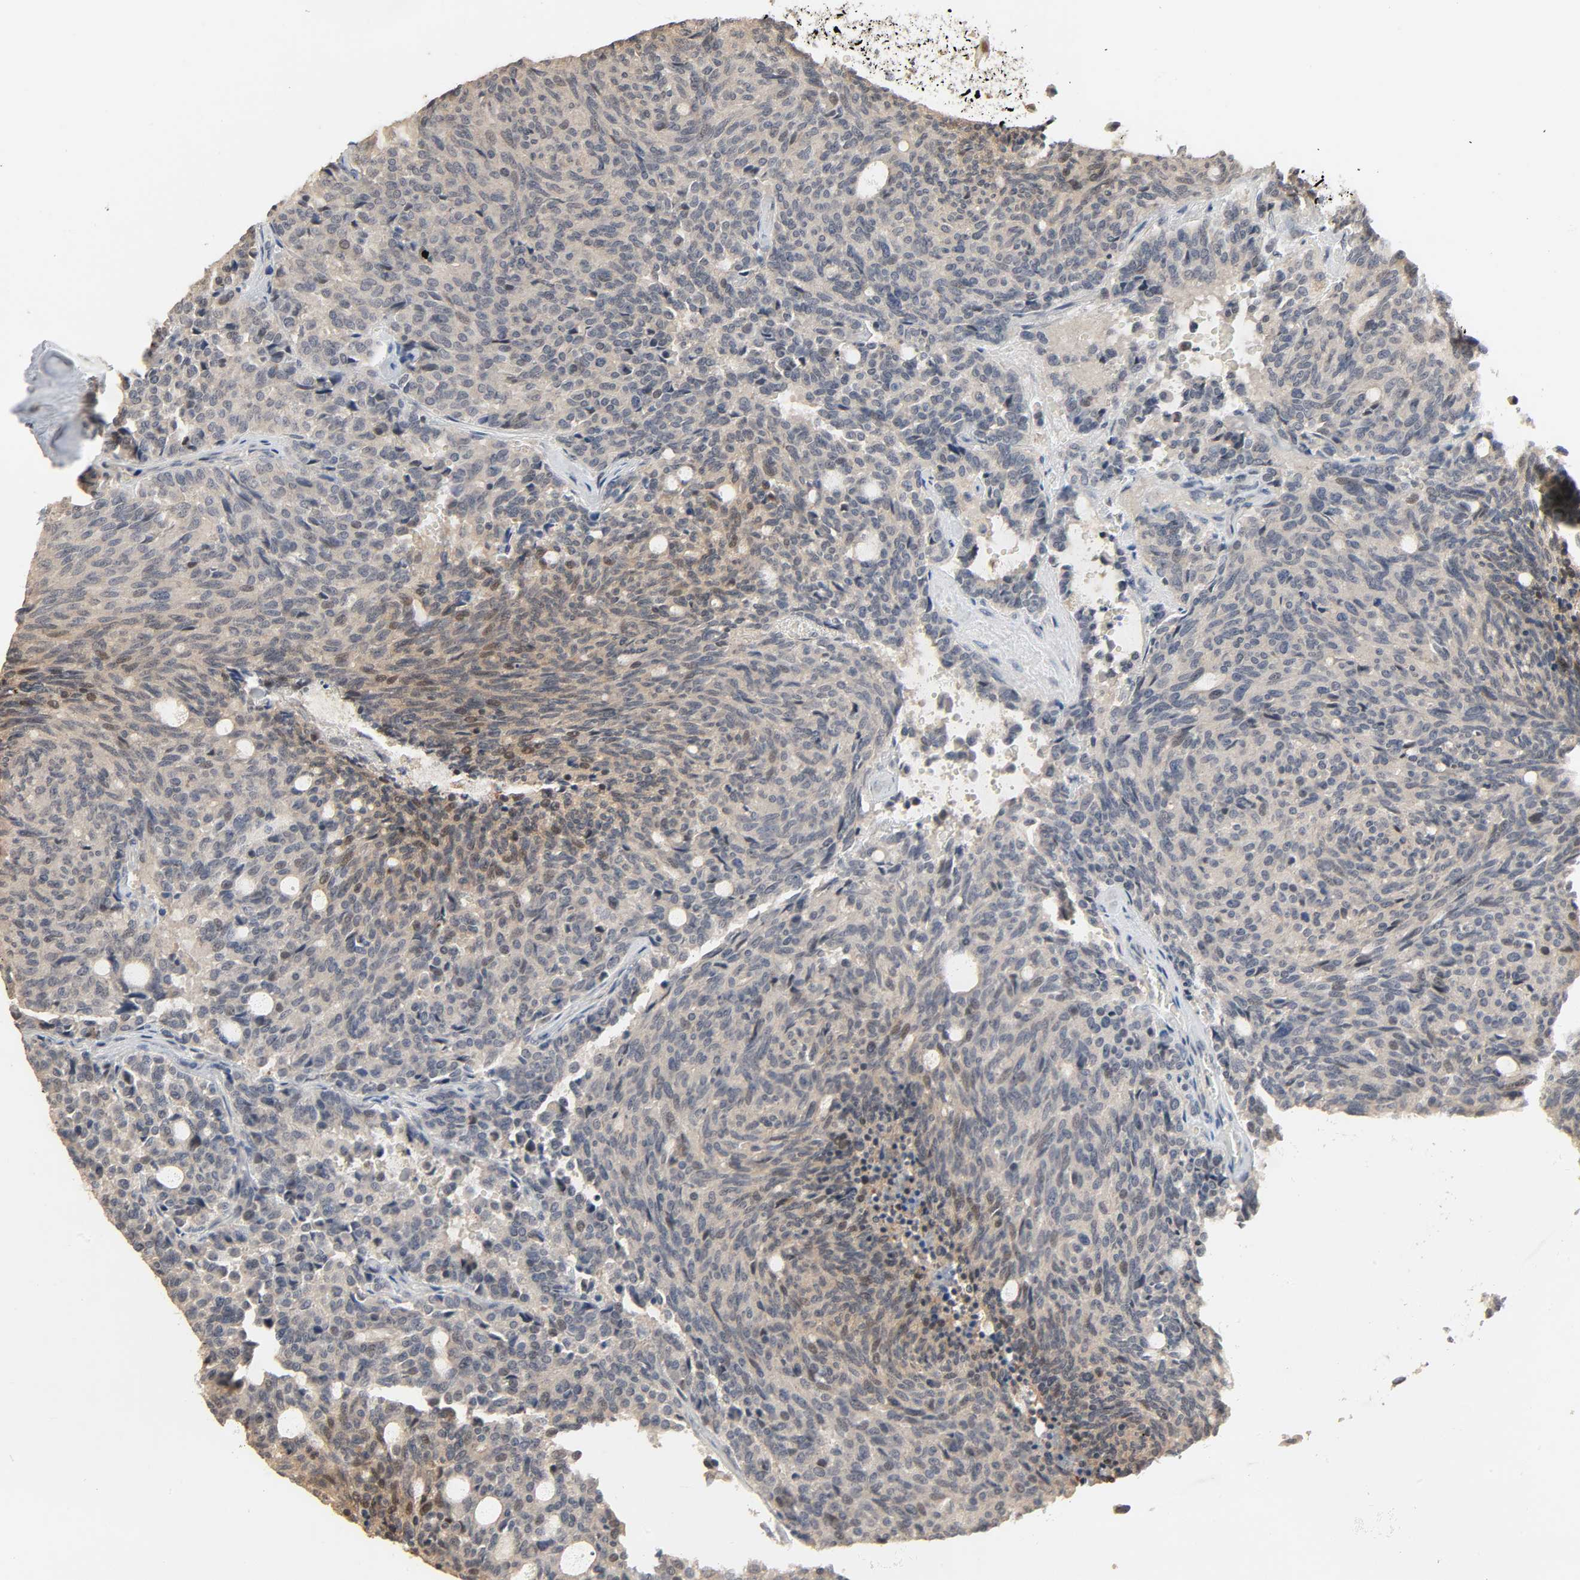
{"staining": {"intensity": "moderate", "quantity": "<25%", "location": "cytoplasmic/membranous,nuclear"}, "tissue": "carcinoid", "cell_type": "Tumor cells", "image_type": "cancer", "snomed": [{"axis": "morphology", "description": "Carcinoid, malignant, NOS"}, {"axis": "topography", "description": "Pancreas"}], "caption": "Tumor cells demonstrate moderate cytoplasmic/membranous and nuclear expression in about <25% of cells in carcinoid (malignant).", "gene": "MAGEA8", "patient": {"sex": "female", "age": 54}}